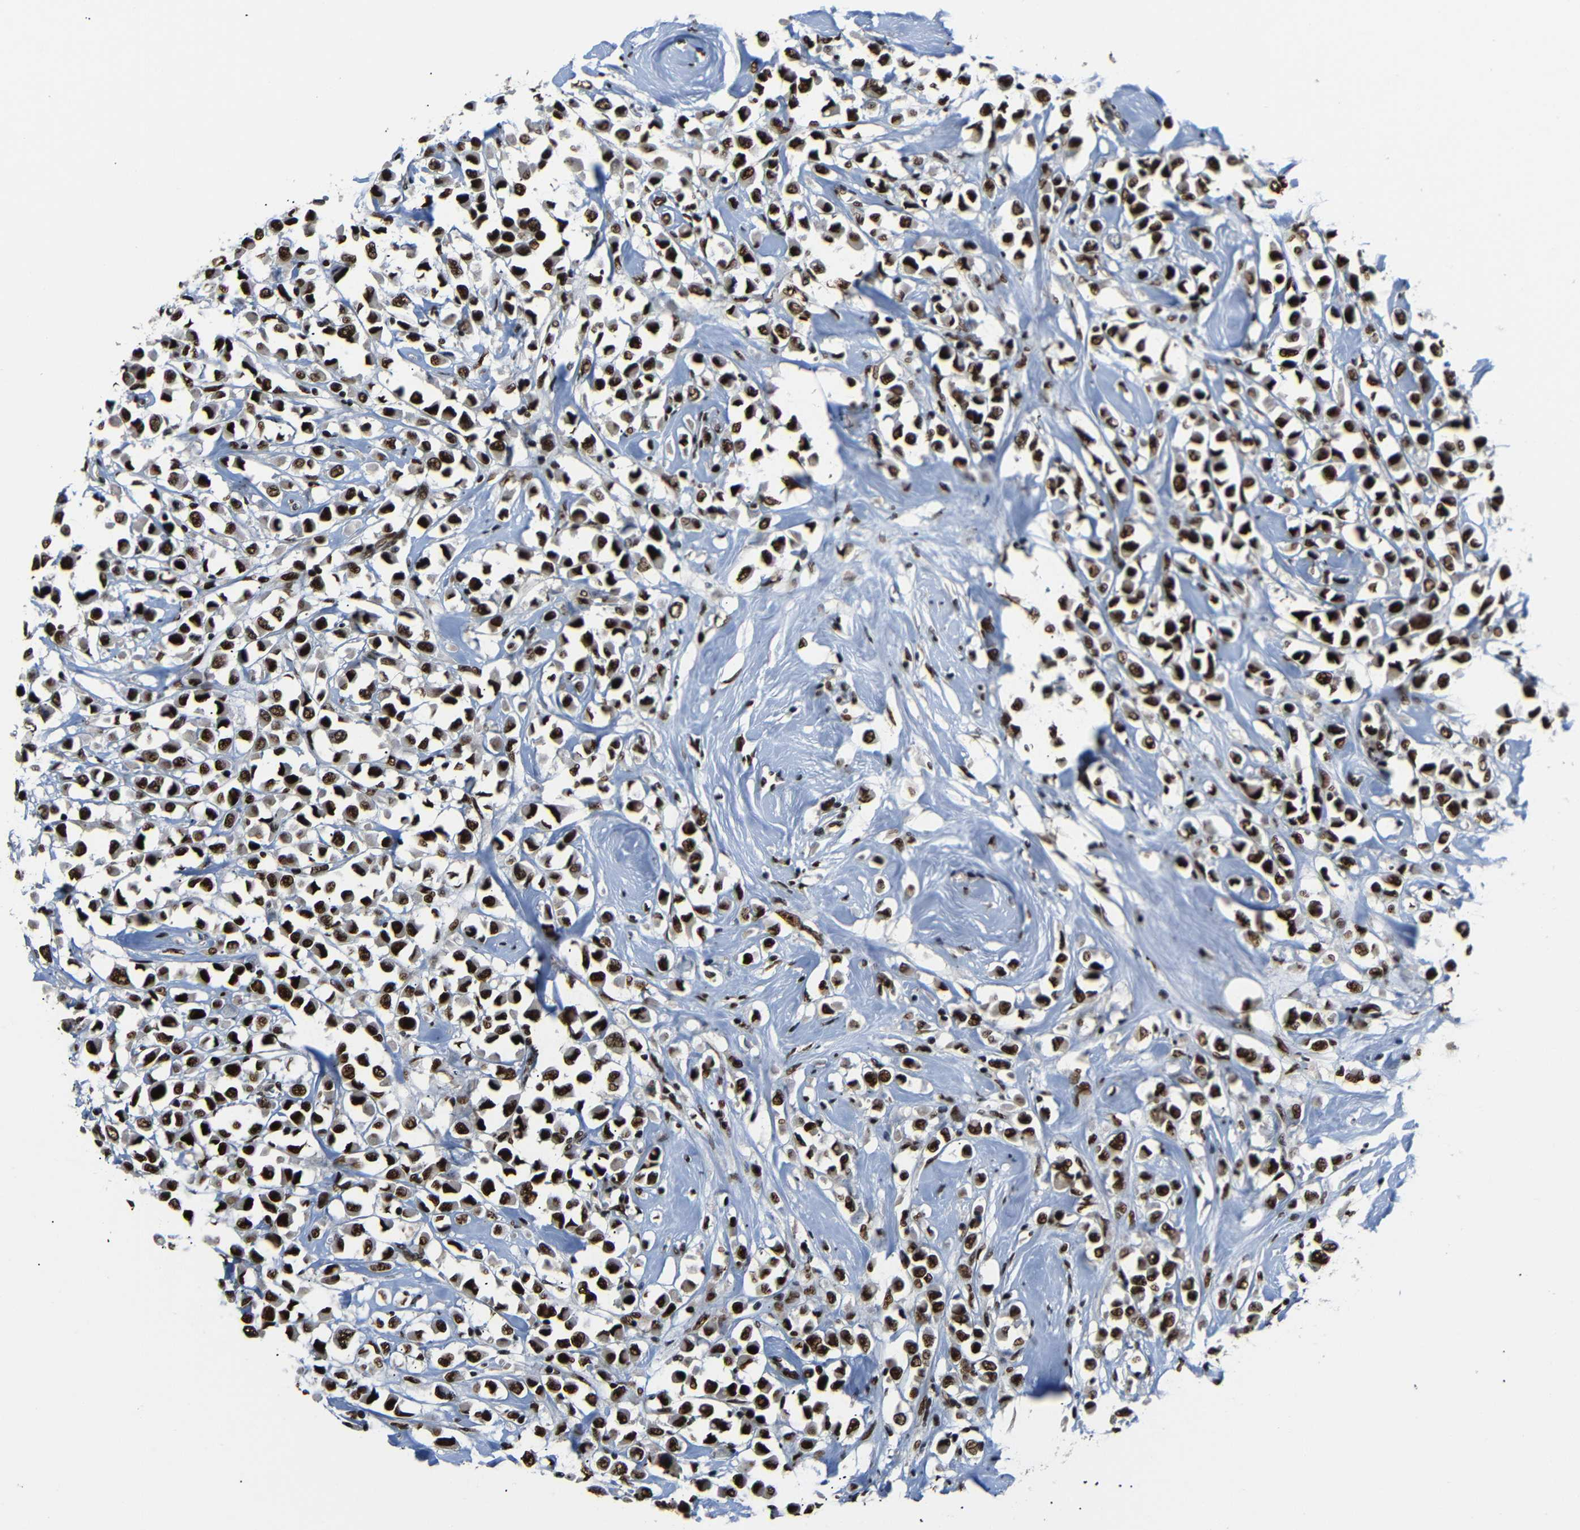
{"staining": {"intensity": "strong", "quantity": ">75%", "location": "nuclear"}, "tissue": "breast cancer", "cell_type": "Tumor cells", "image_type": "cancer", "snomed": [{"axis": "morphology", "description": "Duct carcinoma"}, {"axis": "topography", "description": "Breast"}], "caption": "Breast cancer (intraductal carcinoma) tissue shows strong nuclear expression in approximately >75% of tumor cells", "gene": "SETDB2", "patient": {"sex": "female", "age": 61}}